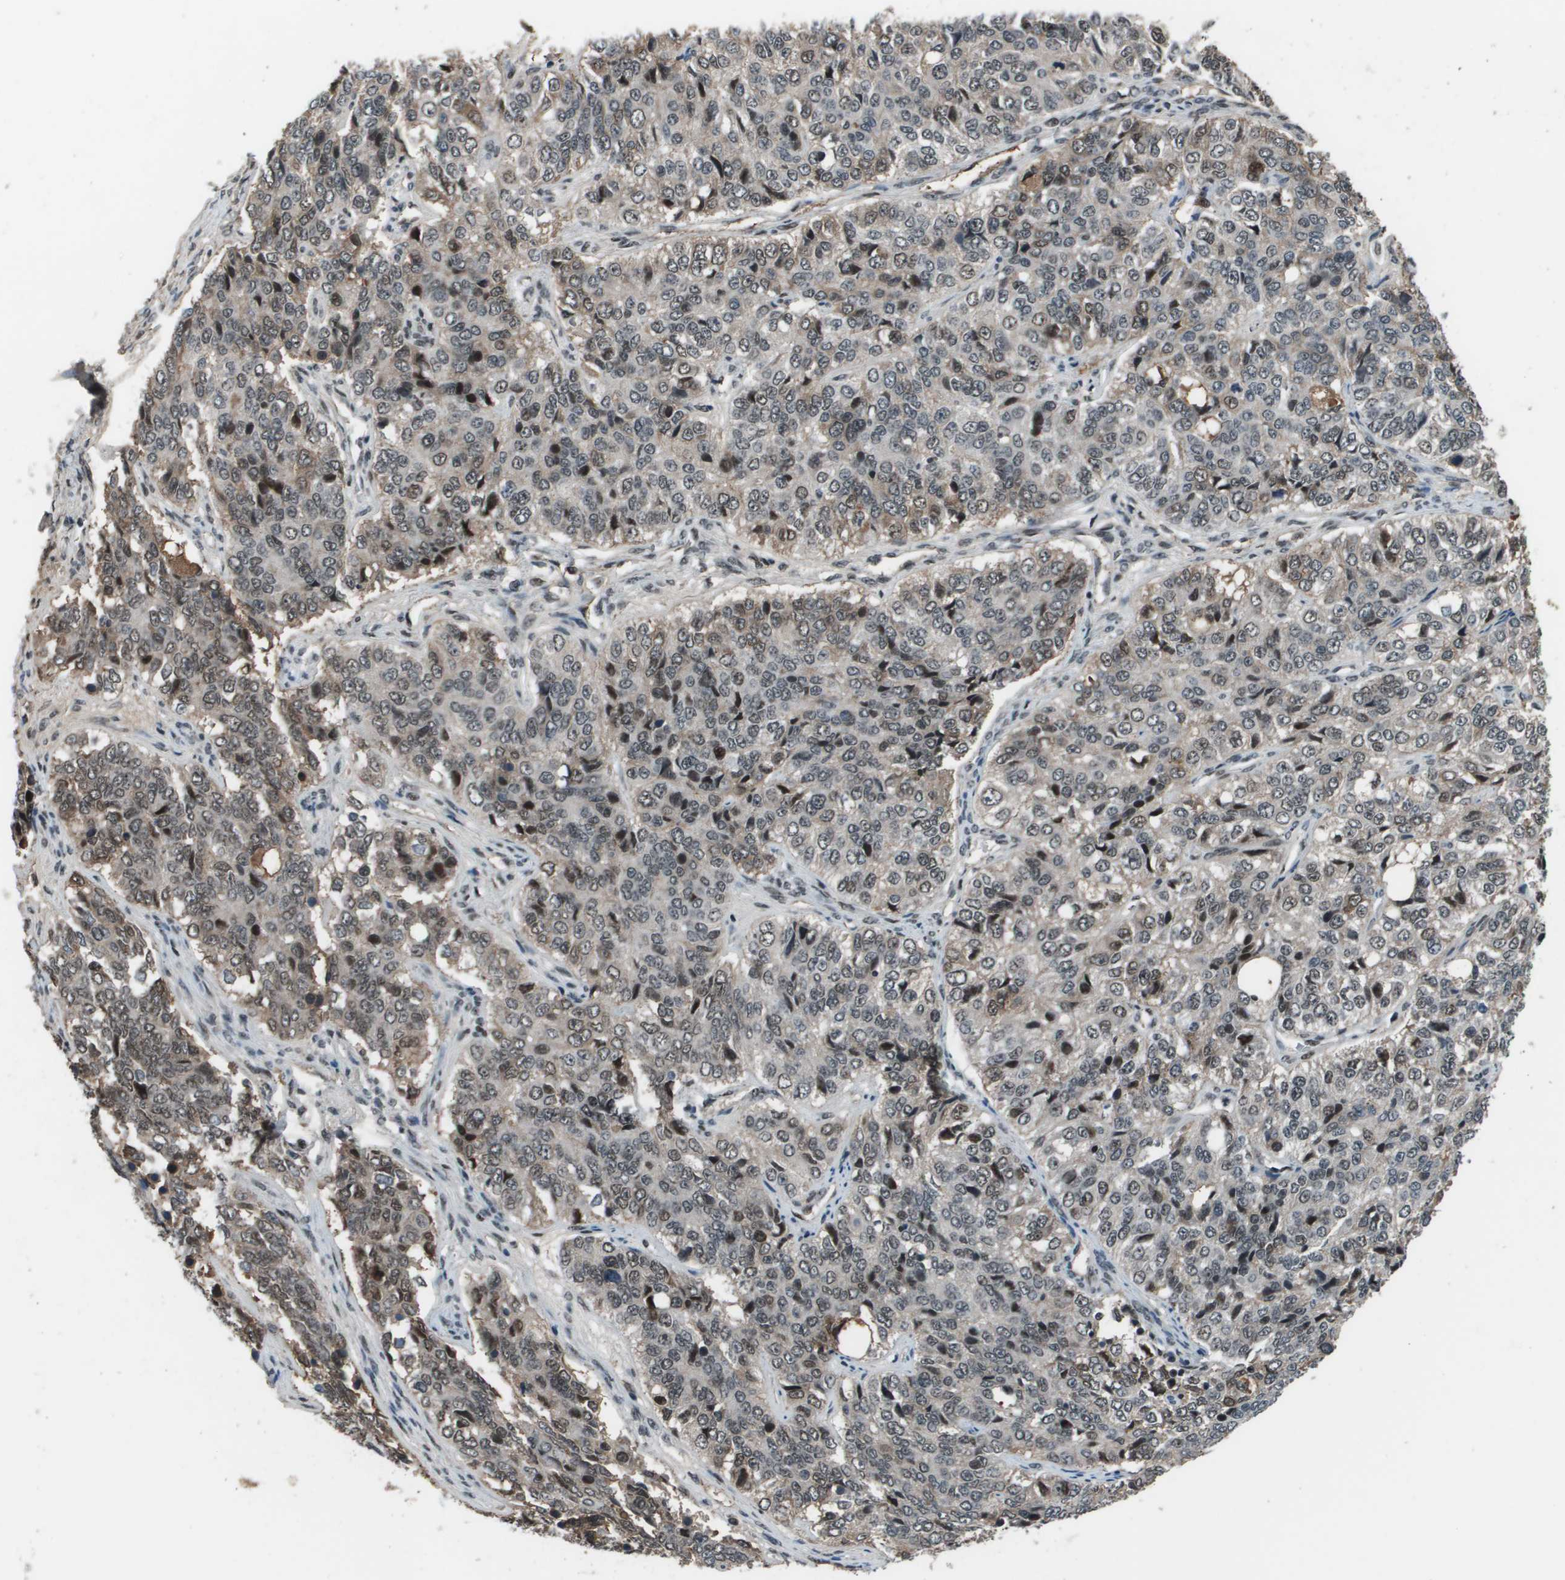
{"staining": {"intensity": "moderate", "quantity": "25%-75%", "location": "nuclear"}, "tissue": "ovarian cancer", "cell_type": "Tumor cells", "image_type": "cancer", "snomed": [{"axis": "morphology", "description": "Carcinoma, endometroid"}, {"axis": "topography", "description": "Ovary"}], "caption": "Immunohistochemical staining of ovarian endometroid carcinoma exhibits medium levels of moderate nuclear expression in about 25%-75% of tumor cells.", "gene": "THRAP3", "patient": {"sex": "female", "age": 51}}